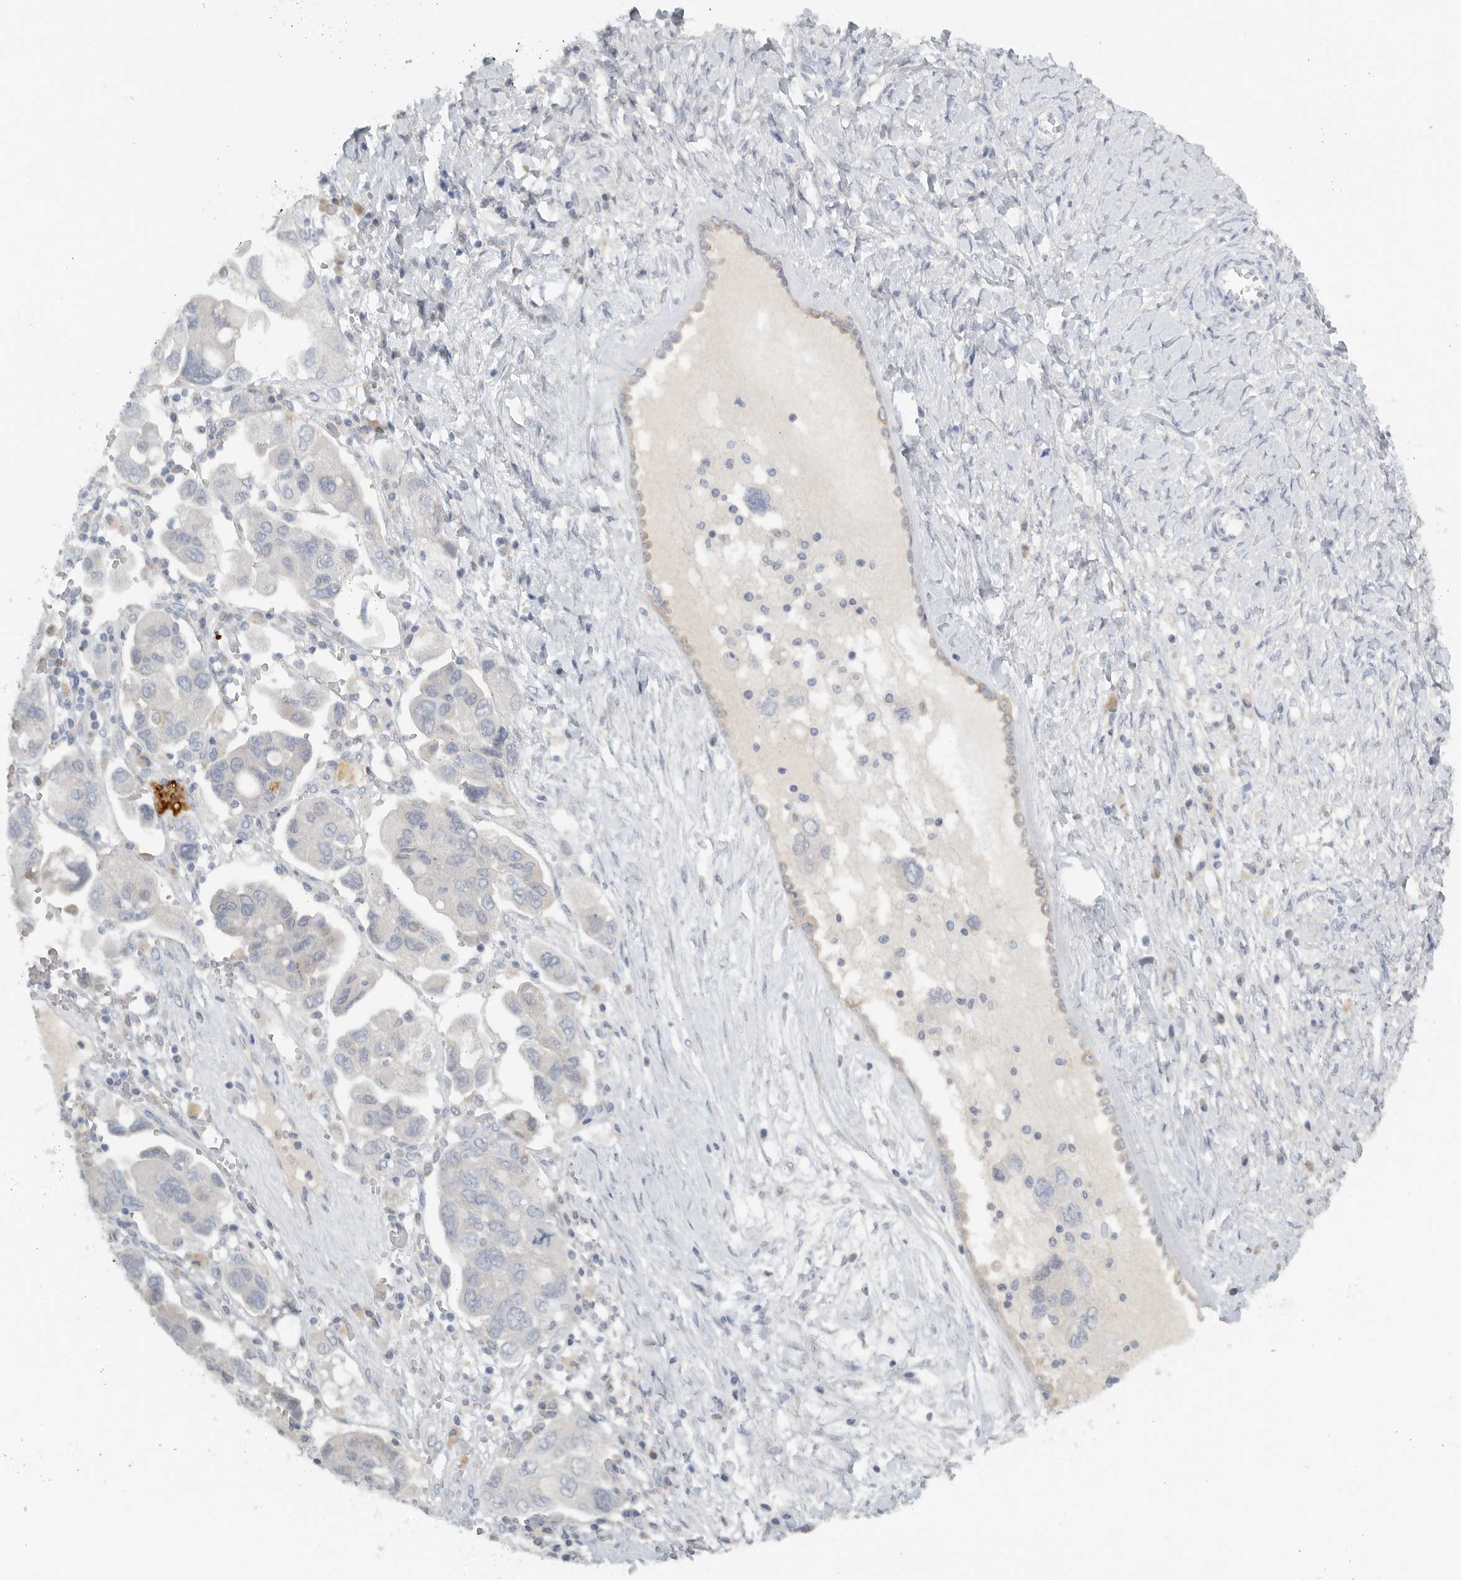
{"staining": {"intensity": "negative", "quantity": "none", "location": "none"}, "tissue": "ovarian cancer", "cell_type": "Tumor cells", "image_type": "cancer", "snomed": [{"axis": "morphology", "description": "Carcinoma, NOS"}, {"axis": "morphology", "description": "Cystadenocarcinoma, serous, NOS"}, {"axis": "topography", "description": "Ovary"}], "caption": "Ovarian serous cystadenocarcinoma stained for a protein using IHC displays no staining tumor cells.", "gene": "PAM", "patient": {"sex": "female", "age": 69}}